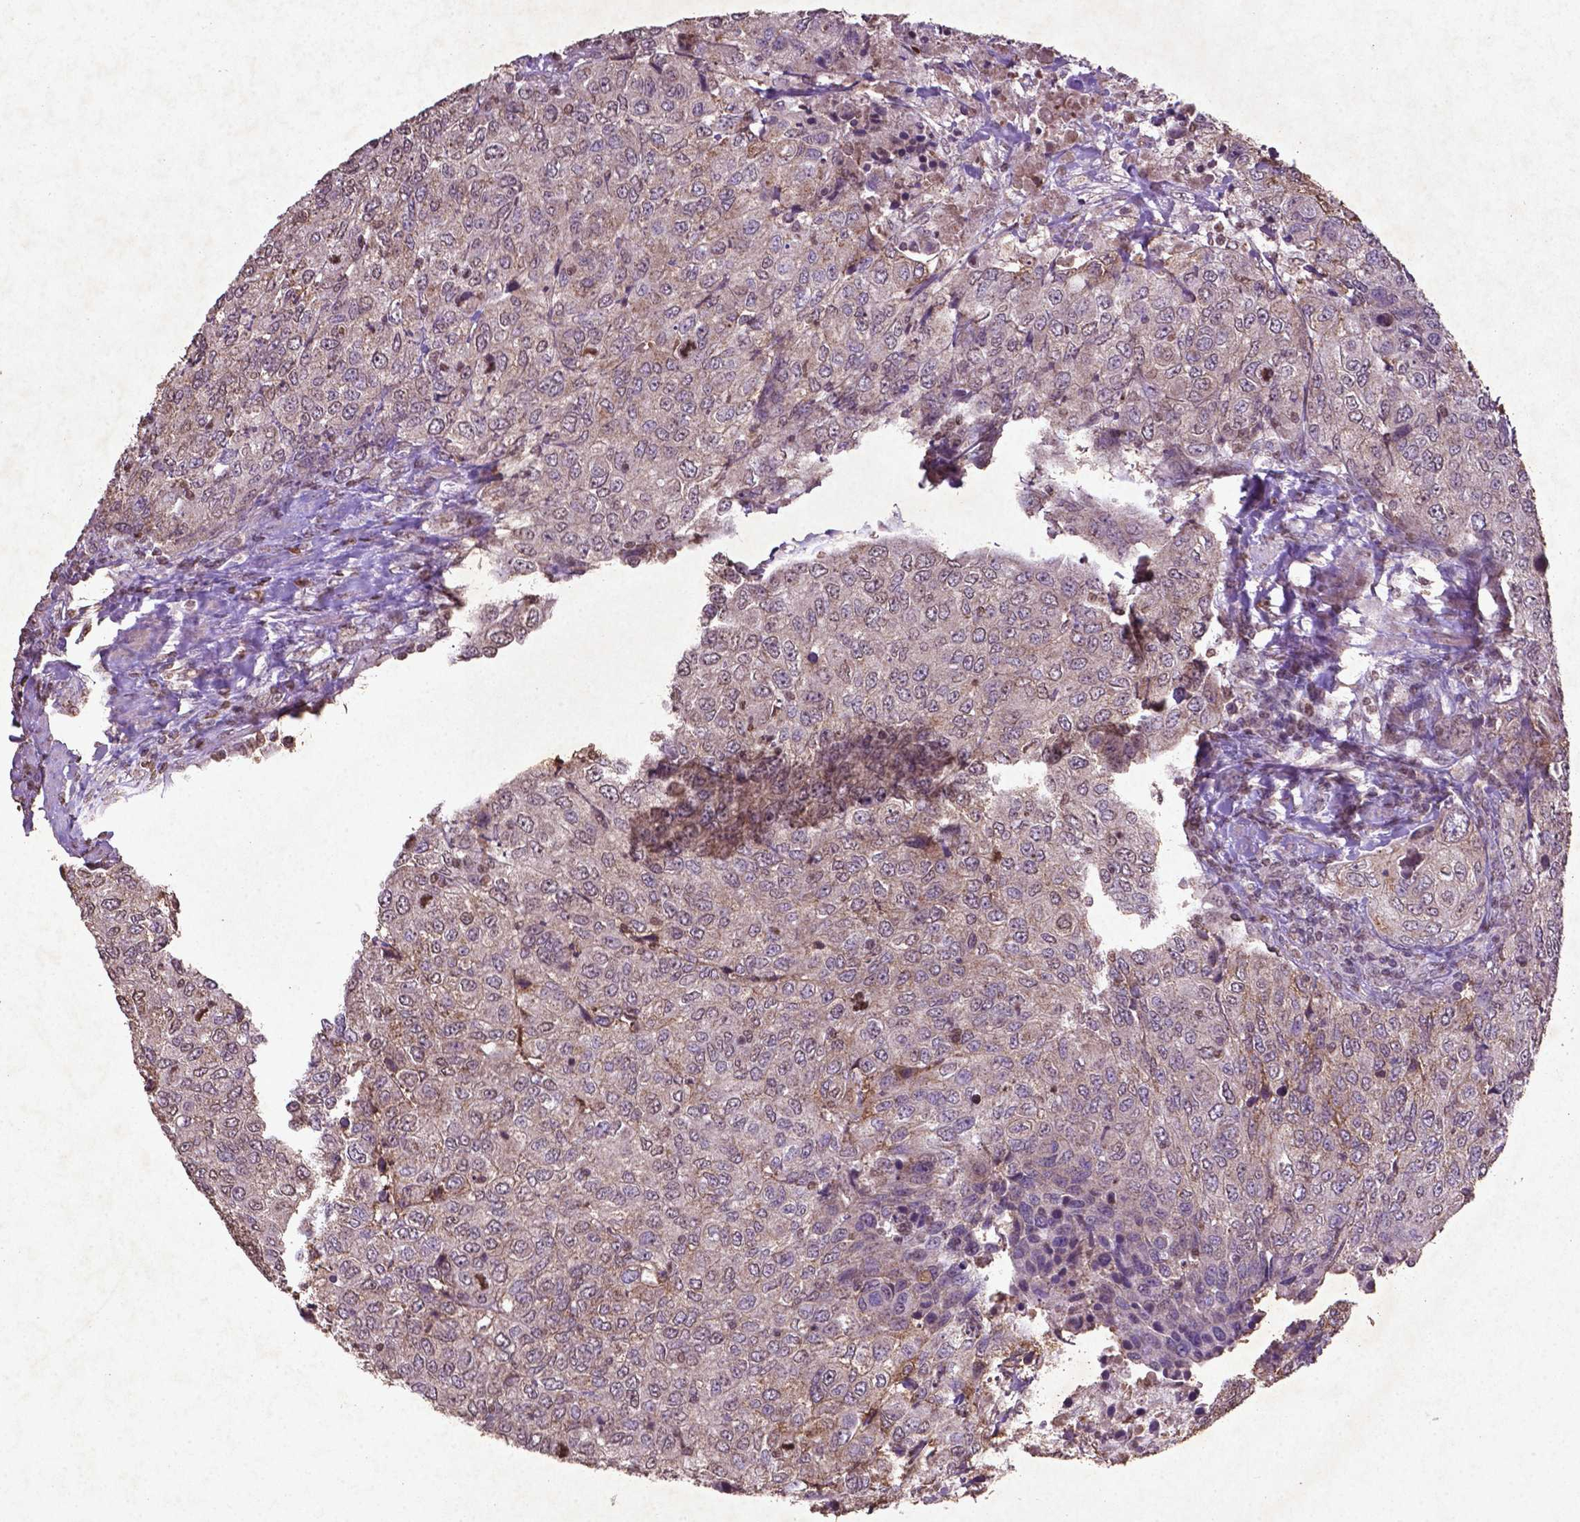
{"staining": {"intensity": "weak", "quantity": "25%-75%", "location": "cytoplasmic/membranous"}, "tissue": "urothelial cancer", "cell_type": "Tumor cells", "image_type": "cancer", "snomed": [{"axis": "morphology", "description": "Urothelial carcinoma, High grade"}, {"axis": "topography", "description": "Urinary bladder"}], "caption": "Urothelial cancer stained for a protein reveals weak cytoplasmic/membranous positivity in tumor cells.", "gene": "MTOR", "patient": {"sex": "female", "age": 78}}